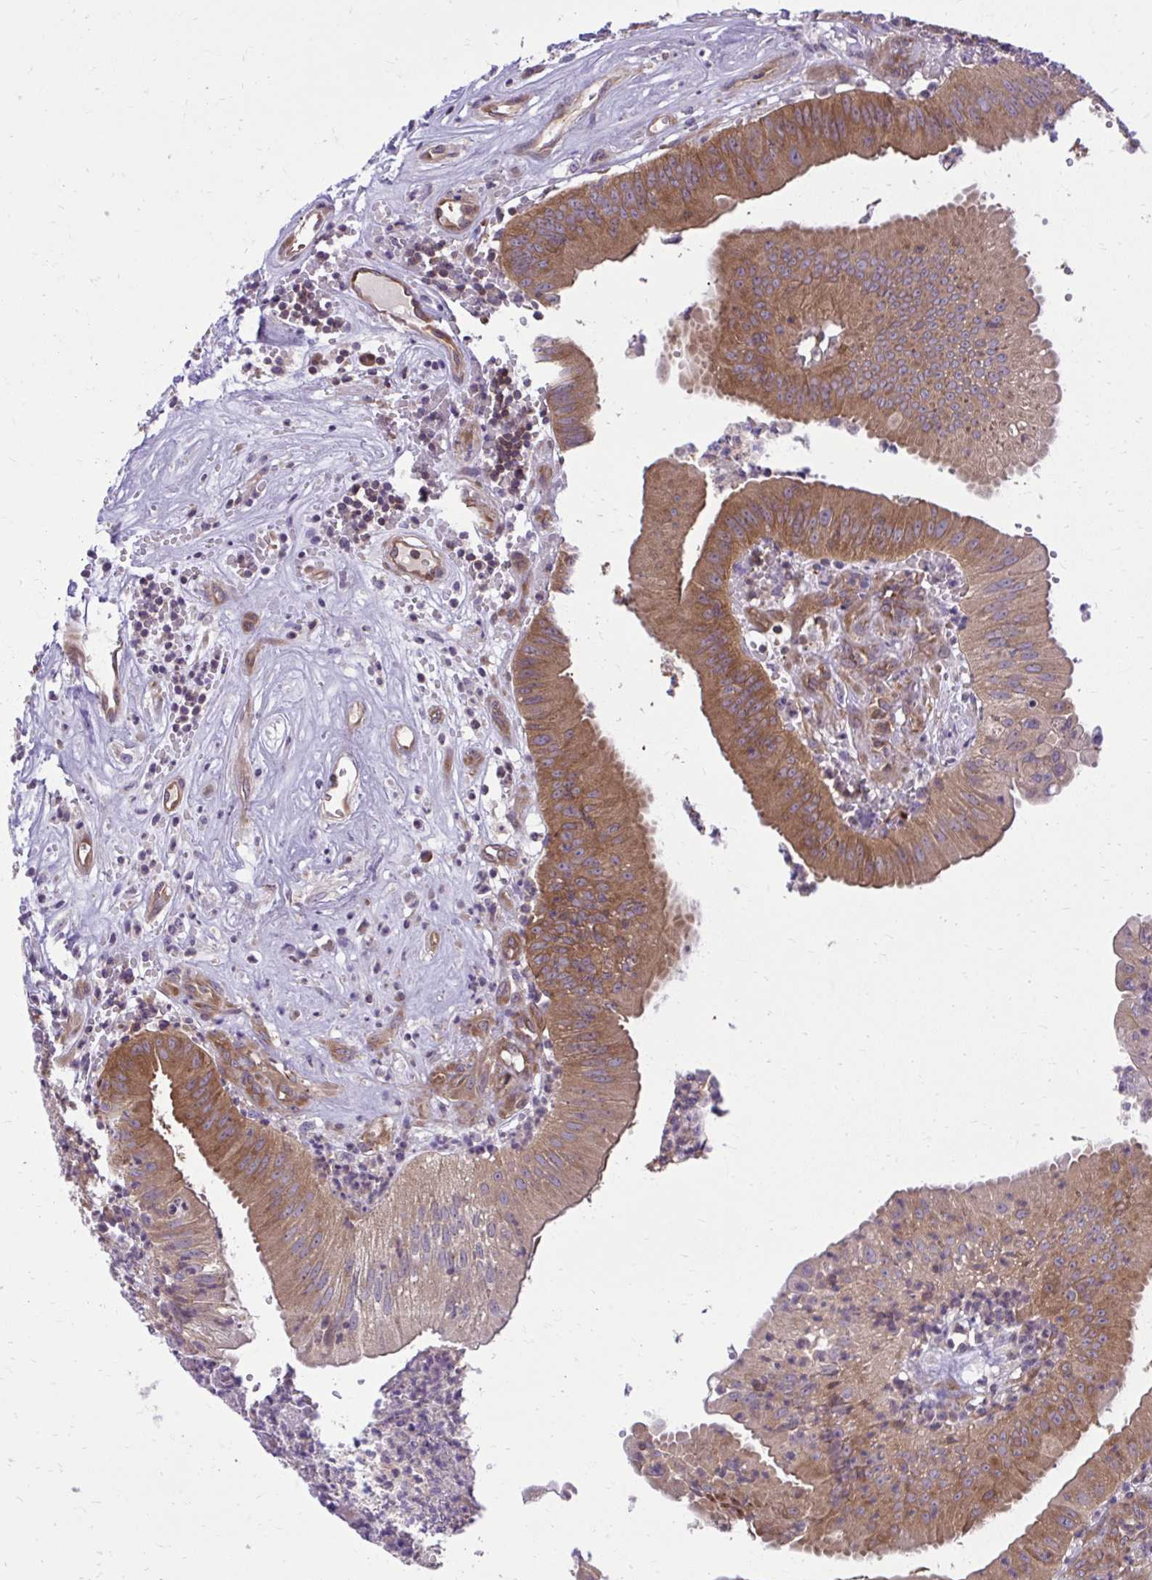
{"staining": {"intensity": "moderate", "quantity": ">75%", "location": "cytoplasmic/membranous"}, "tissue": "head and neck cancer", "cell_type": "Tumor cells", "image_type": "cancer", "snomed": [{"axis": "morphology", "description": "Adenocarcinoma, NOS"}, {"axis": "topography", "description": "Head-Neck"}], "caption": "A brown stain shows moderate cytoplasmic/membranous expression of a protein in head and neck cancer (adenocarcinoma) tumor cells.", "gene": "PPP5C", "patient": {"sex": "male", "age": 44}}